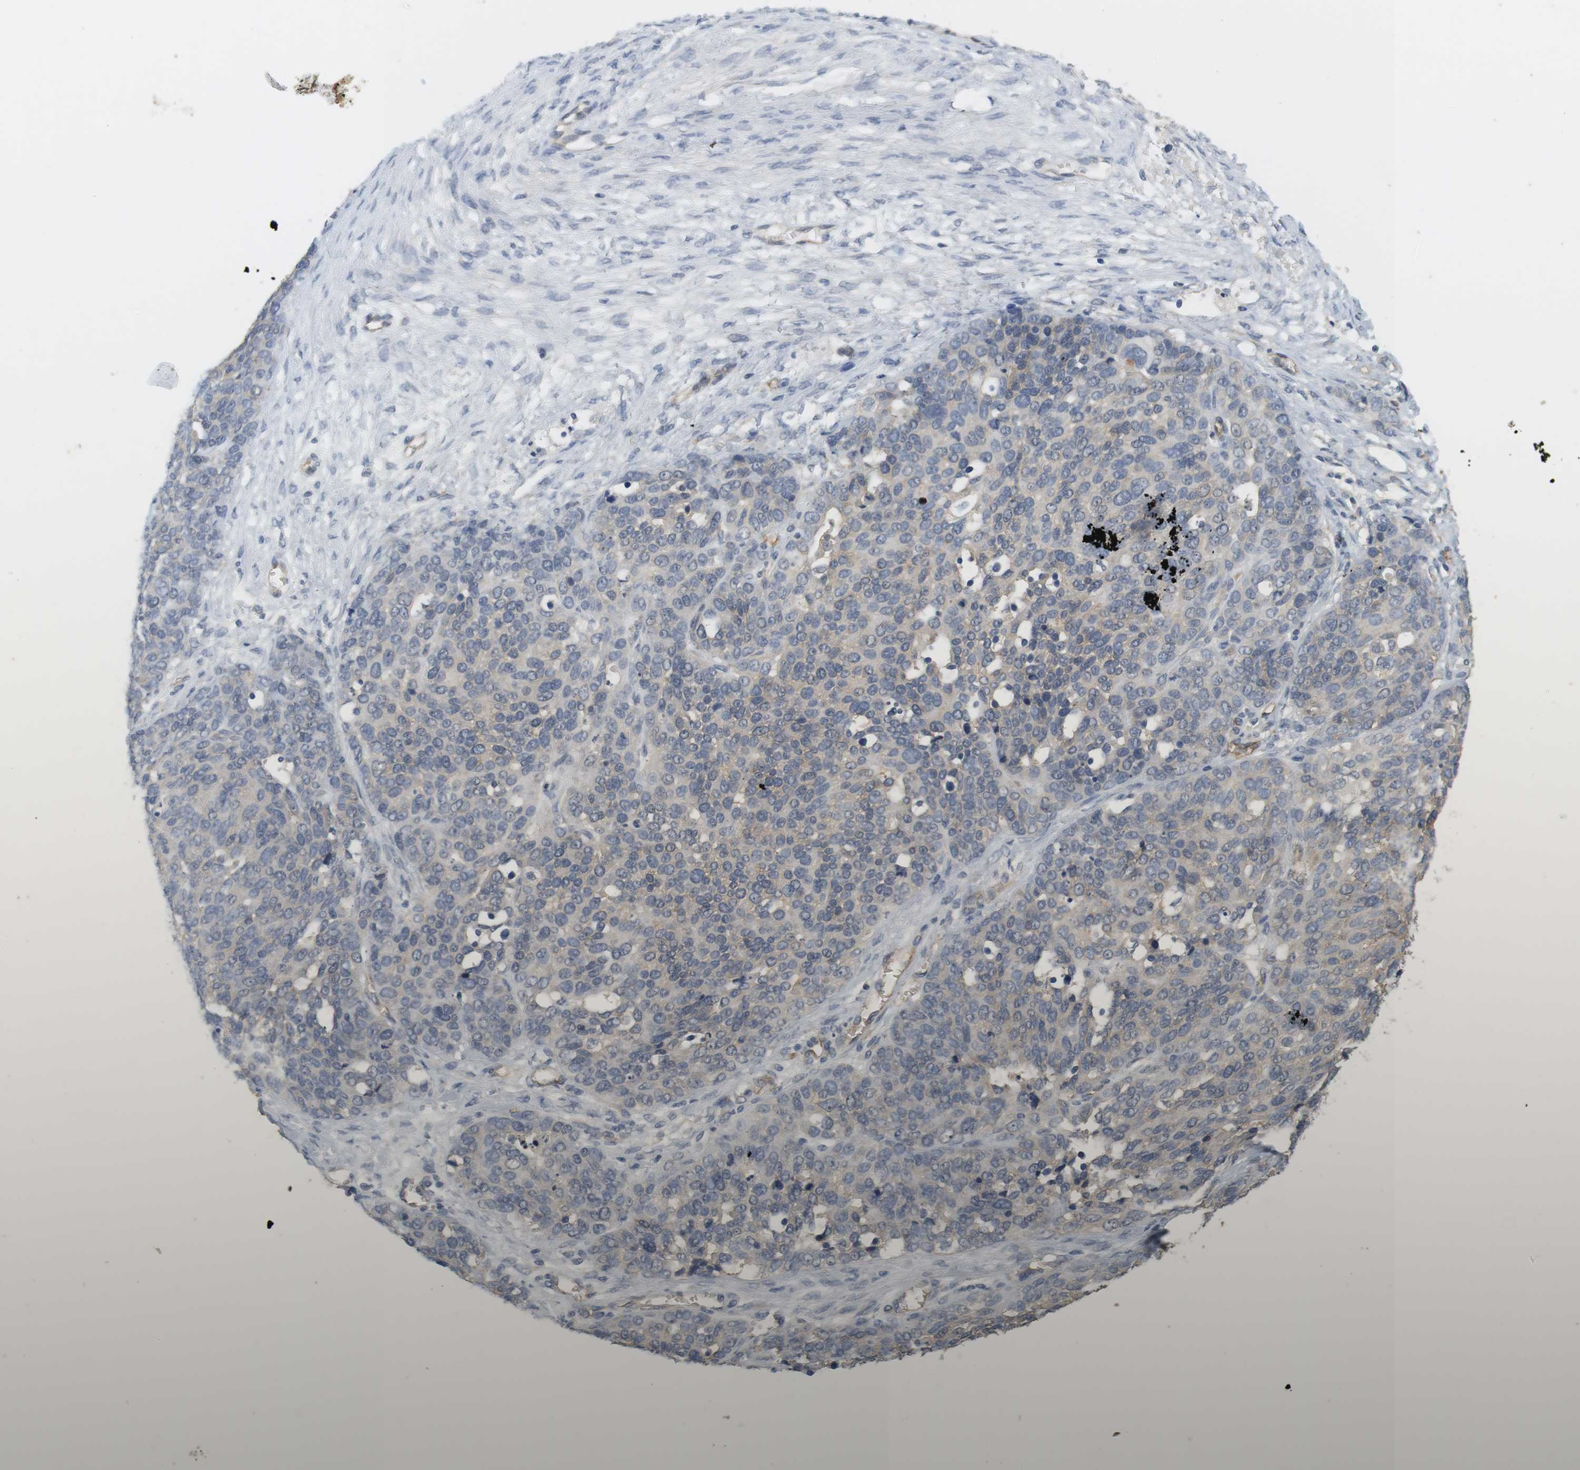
{"staining": {"intensity": "negative", "quantity": "none", "location": "none"}, "tissue": "ovarian cancer", "cell_type": "Tumor cells", "image_type": "cancer", "snomed": [{"axis": "morphology", "description": "Cystadenocarcinoma, serous, NOS"}, {"axis": "topography", "description": "Ovary"}], "caption": "Tumor cells show no significant protein positivity in serous cystadenocarcinoma (ovarian).", "gene": "OSR1", "patient": {"sex": "female", "age": 44}}